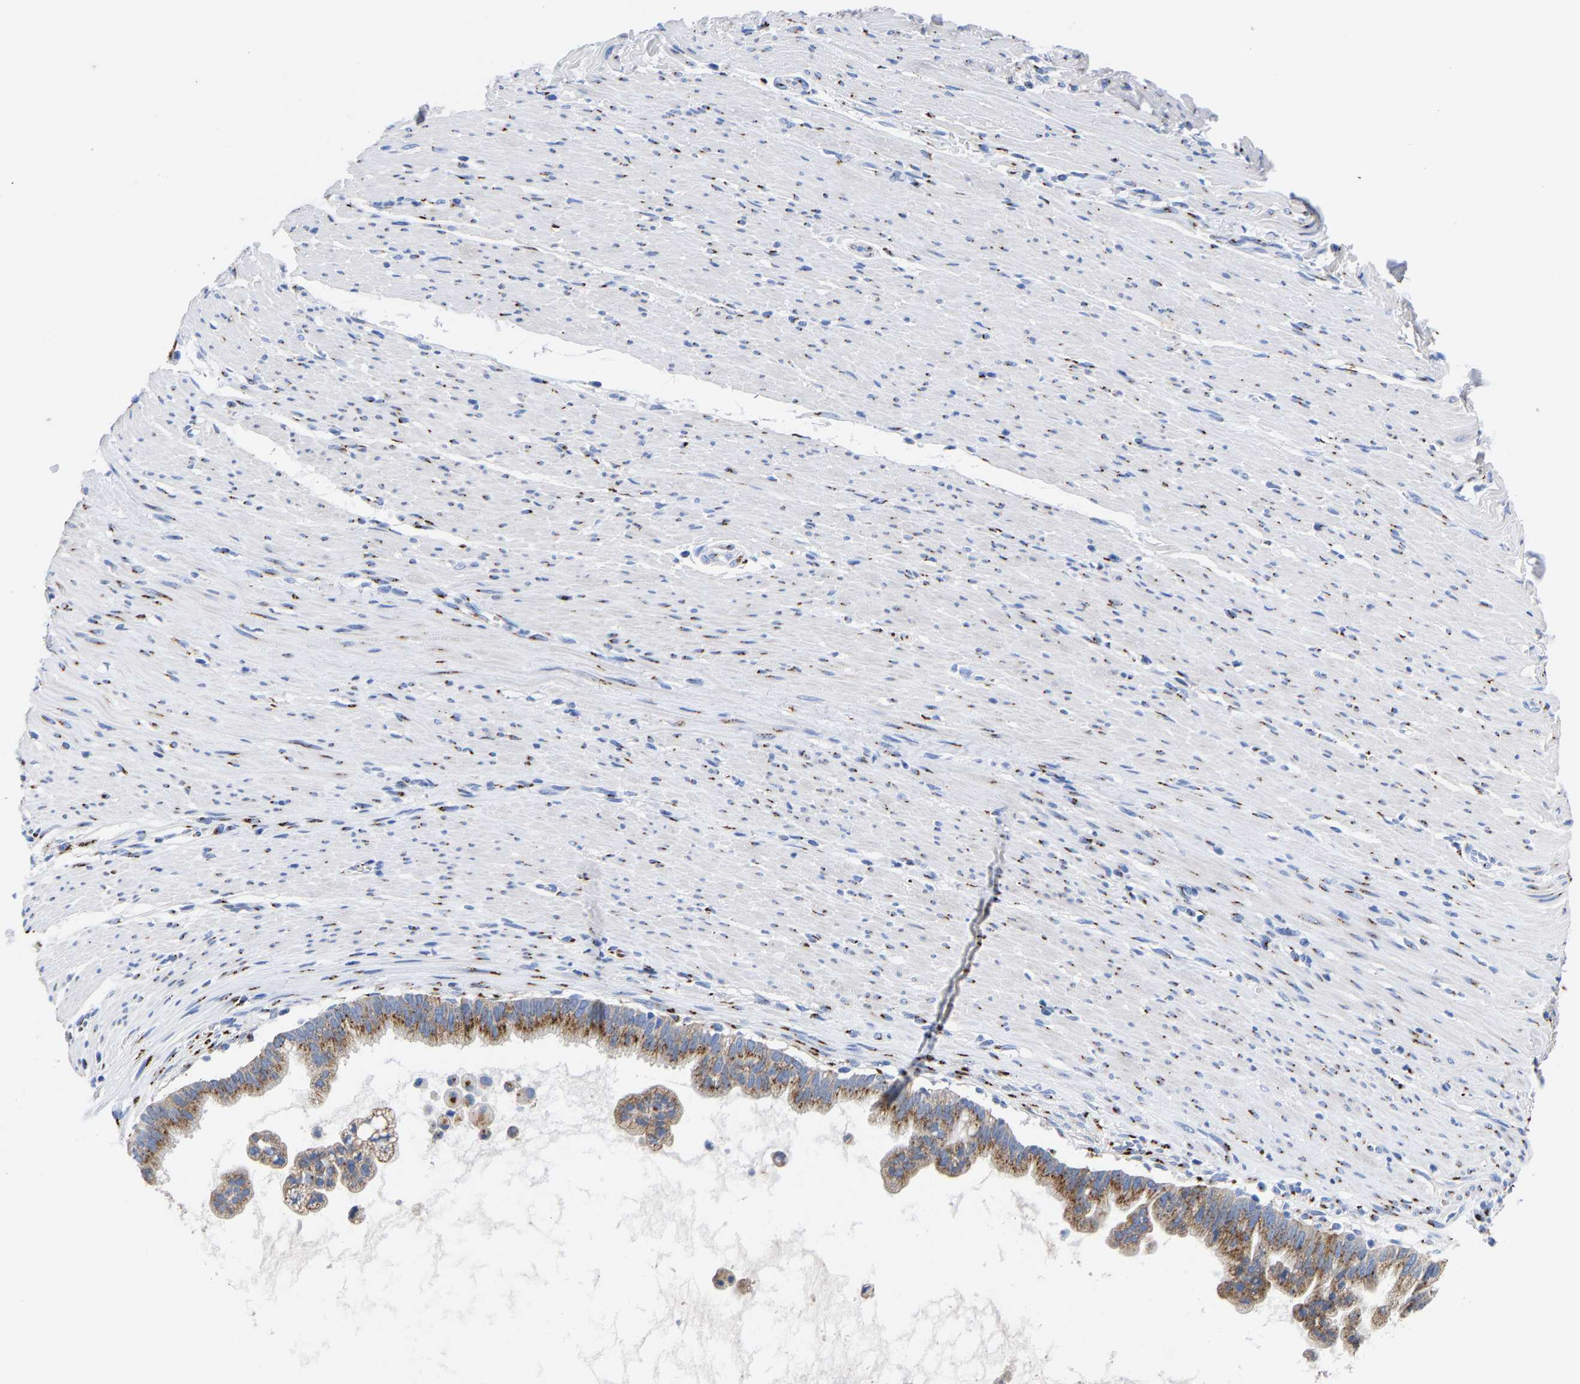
{"staining": {"intensity": "moderate", "quantity": ">75%", "location": "cytoplasmic/membranous"}, "tissue": "pancreatic cancer", "cell_type": "Tumor cells", "image_type": "cancer", "snomed": [{"axis": "morphology", "description": "Adenocarcinoma, NOS"}, {"axis": "topography", "description": "Pancreas"}], "caption": "The photomicrograph demonstrates a brown stain indicating the presence of a protein in the cytoplasmic/membranous of tumor cells in adenocarcinoma (pancreatic).", "gene": "TMEM87A", "patient": {"sex": "male", "age": 69}}